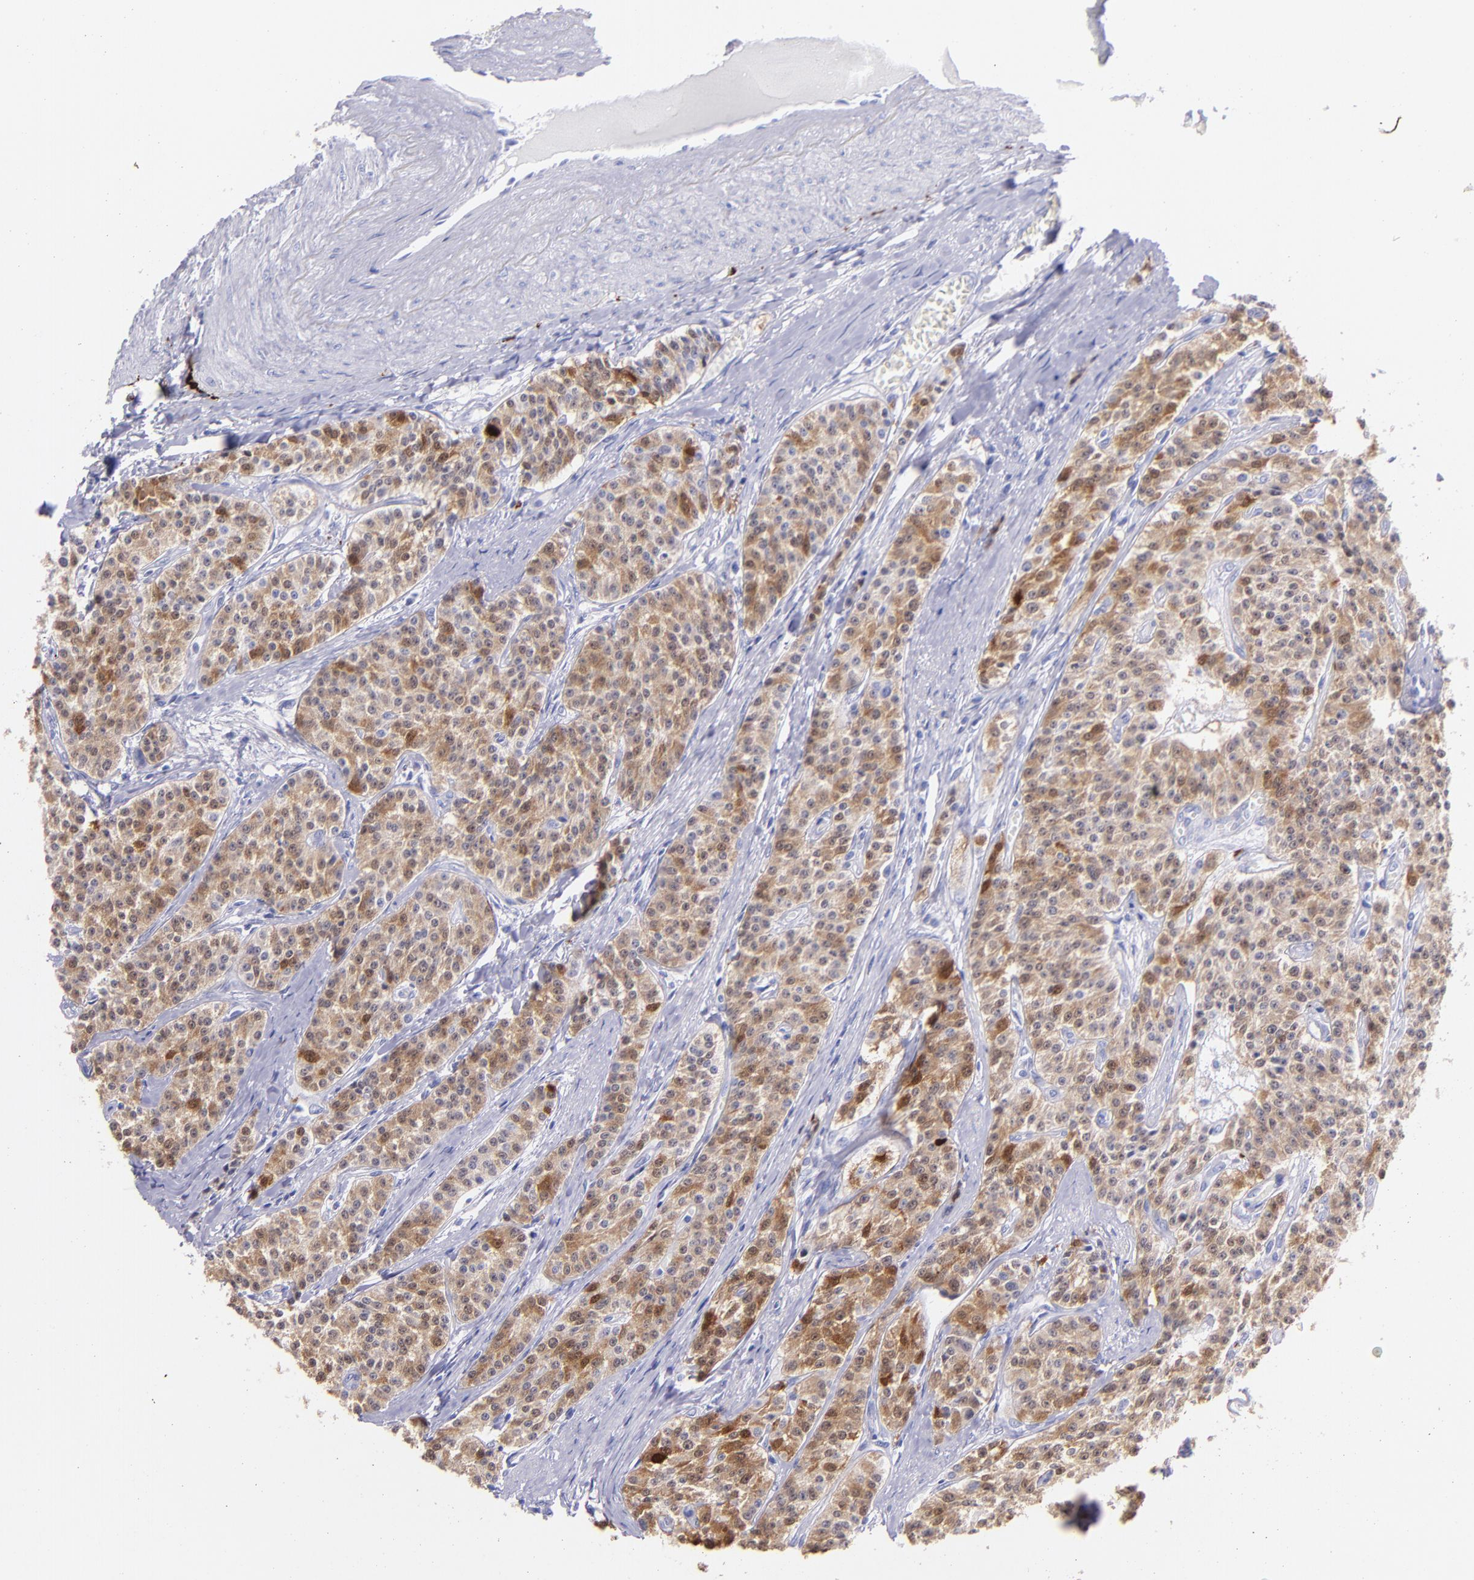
{"staining": {"intensity": "moderate", "quantity": ">75%", "location": "cytoplasmic/membranous"}, "tissue": "carcinoid", "cell_type": "Tumor cells", "image_type": "cancer", "snomed": [{"axis": "morphology", "description": "Carcinoid, malignant, NOS"}, {"axis": "topography", "description": "Stomach"}], "caption": "The immunohistochemical stain shows moderate cytoplasmic/membranous expression in tumor cells of malignant carcinoid tissue.", "gene": "UCHL1", "patient": {"sex": "female", "age": 76}}